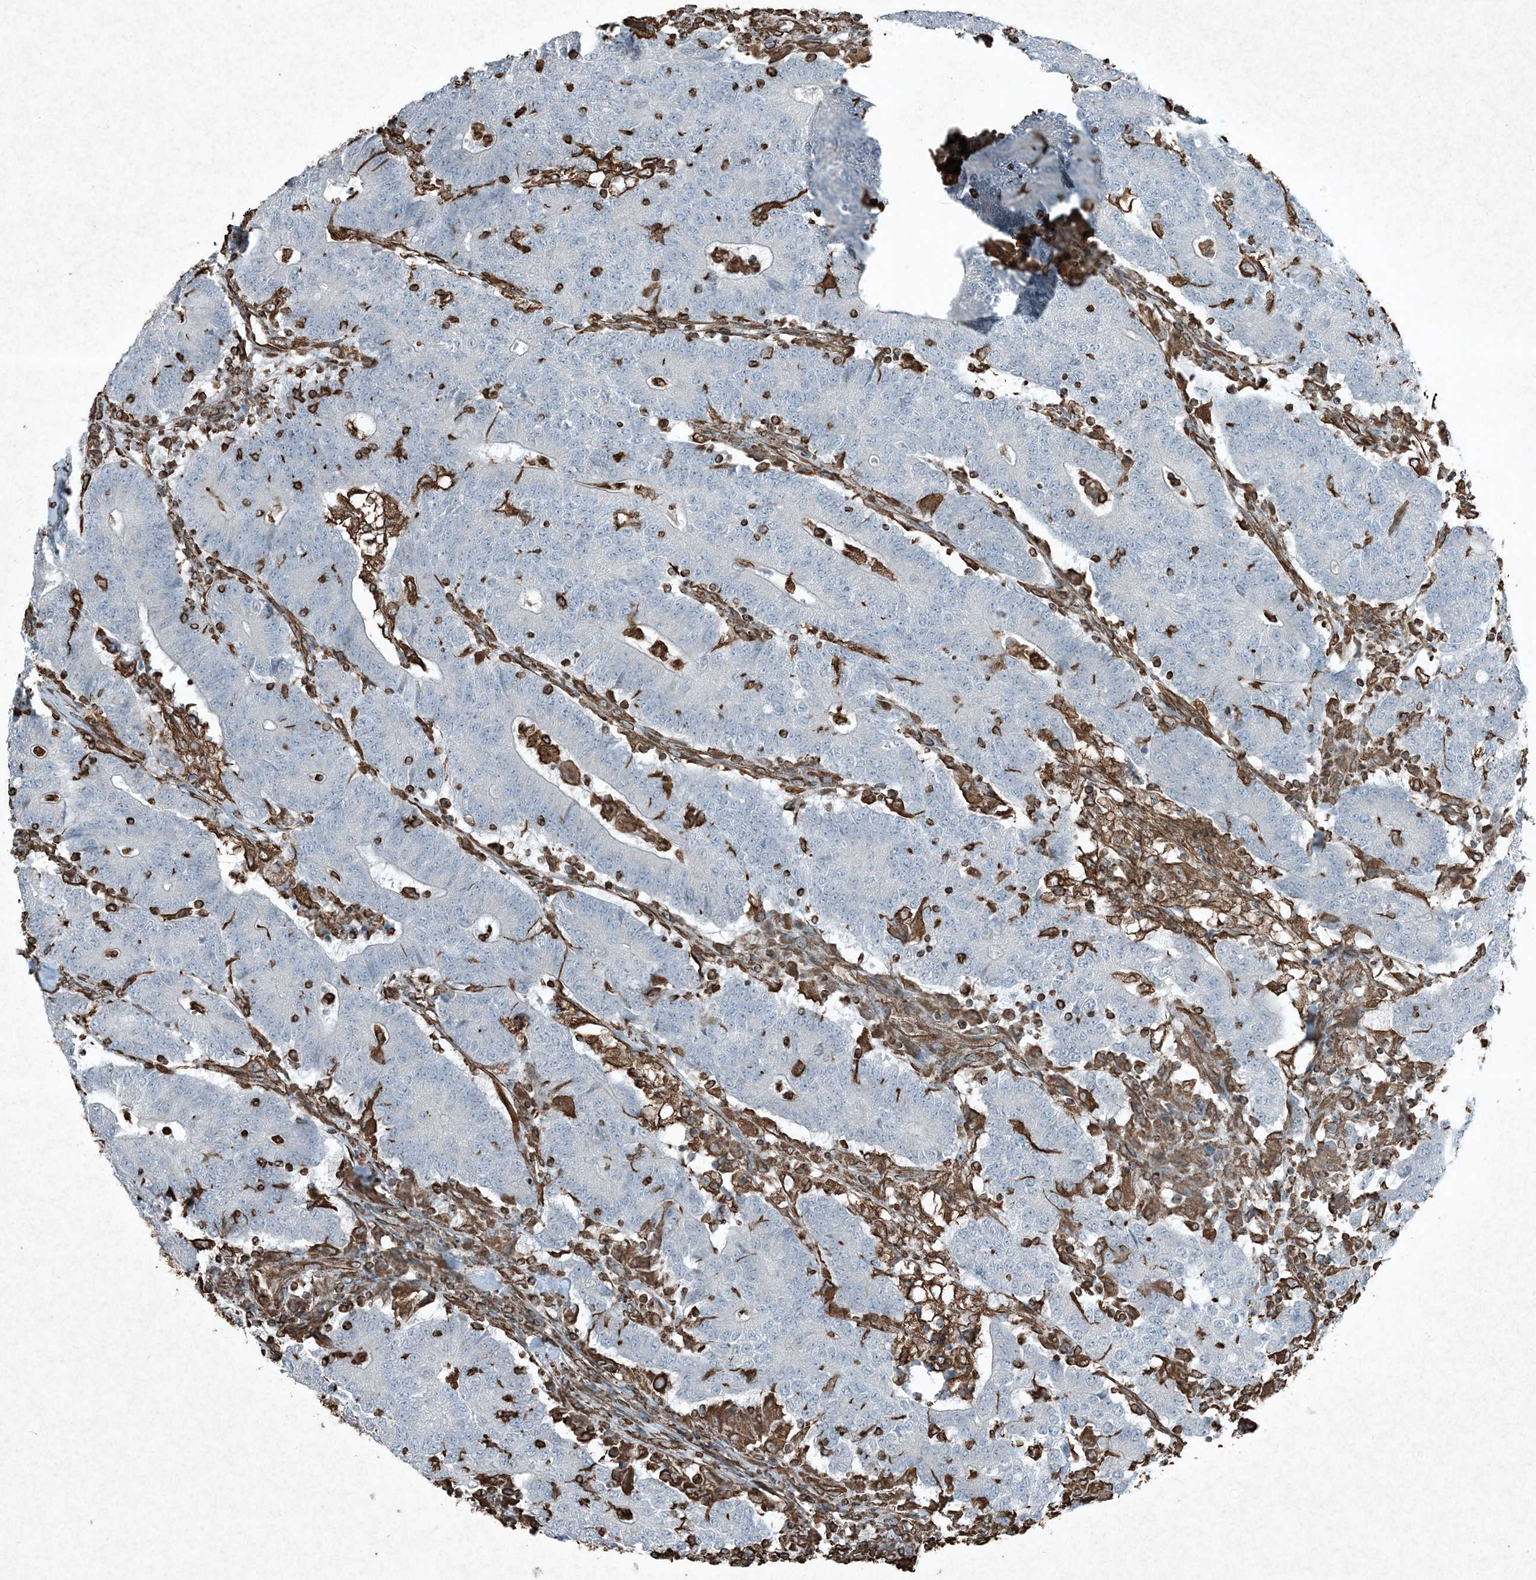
{"staining": {"intensity": "negative", "quantity": "none", "location": "none"}, "tissue": "colorectal cancer", "cell_type": "Tumor cells", "image_type": "cancer", "snomed": [{"axis": "morphology", "description": "Normal tissue, NOS"}, {"axis": "morphology", "description": "Adenocarcinoma, NOS"}, {"axis": "topography", "description": "Colon"}], "caption": "This photomicrograph is of colorectal adenocarcinoma stained with immunohistochemistry to label a protein in brown with the nuclei are counter-stained blue. There is no staining in tumor cells.", "gene": "RYK", "patient": {"sex": "female", "age": 75}}